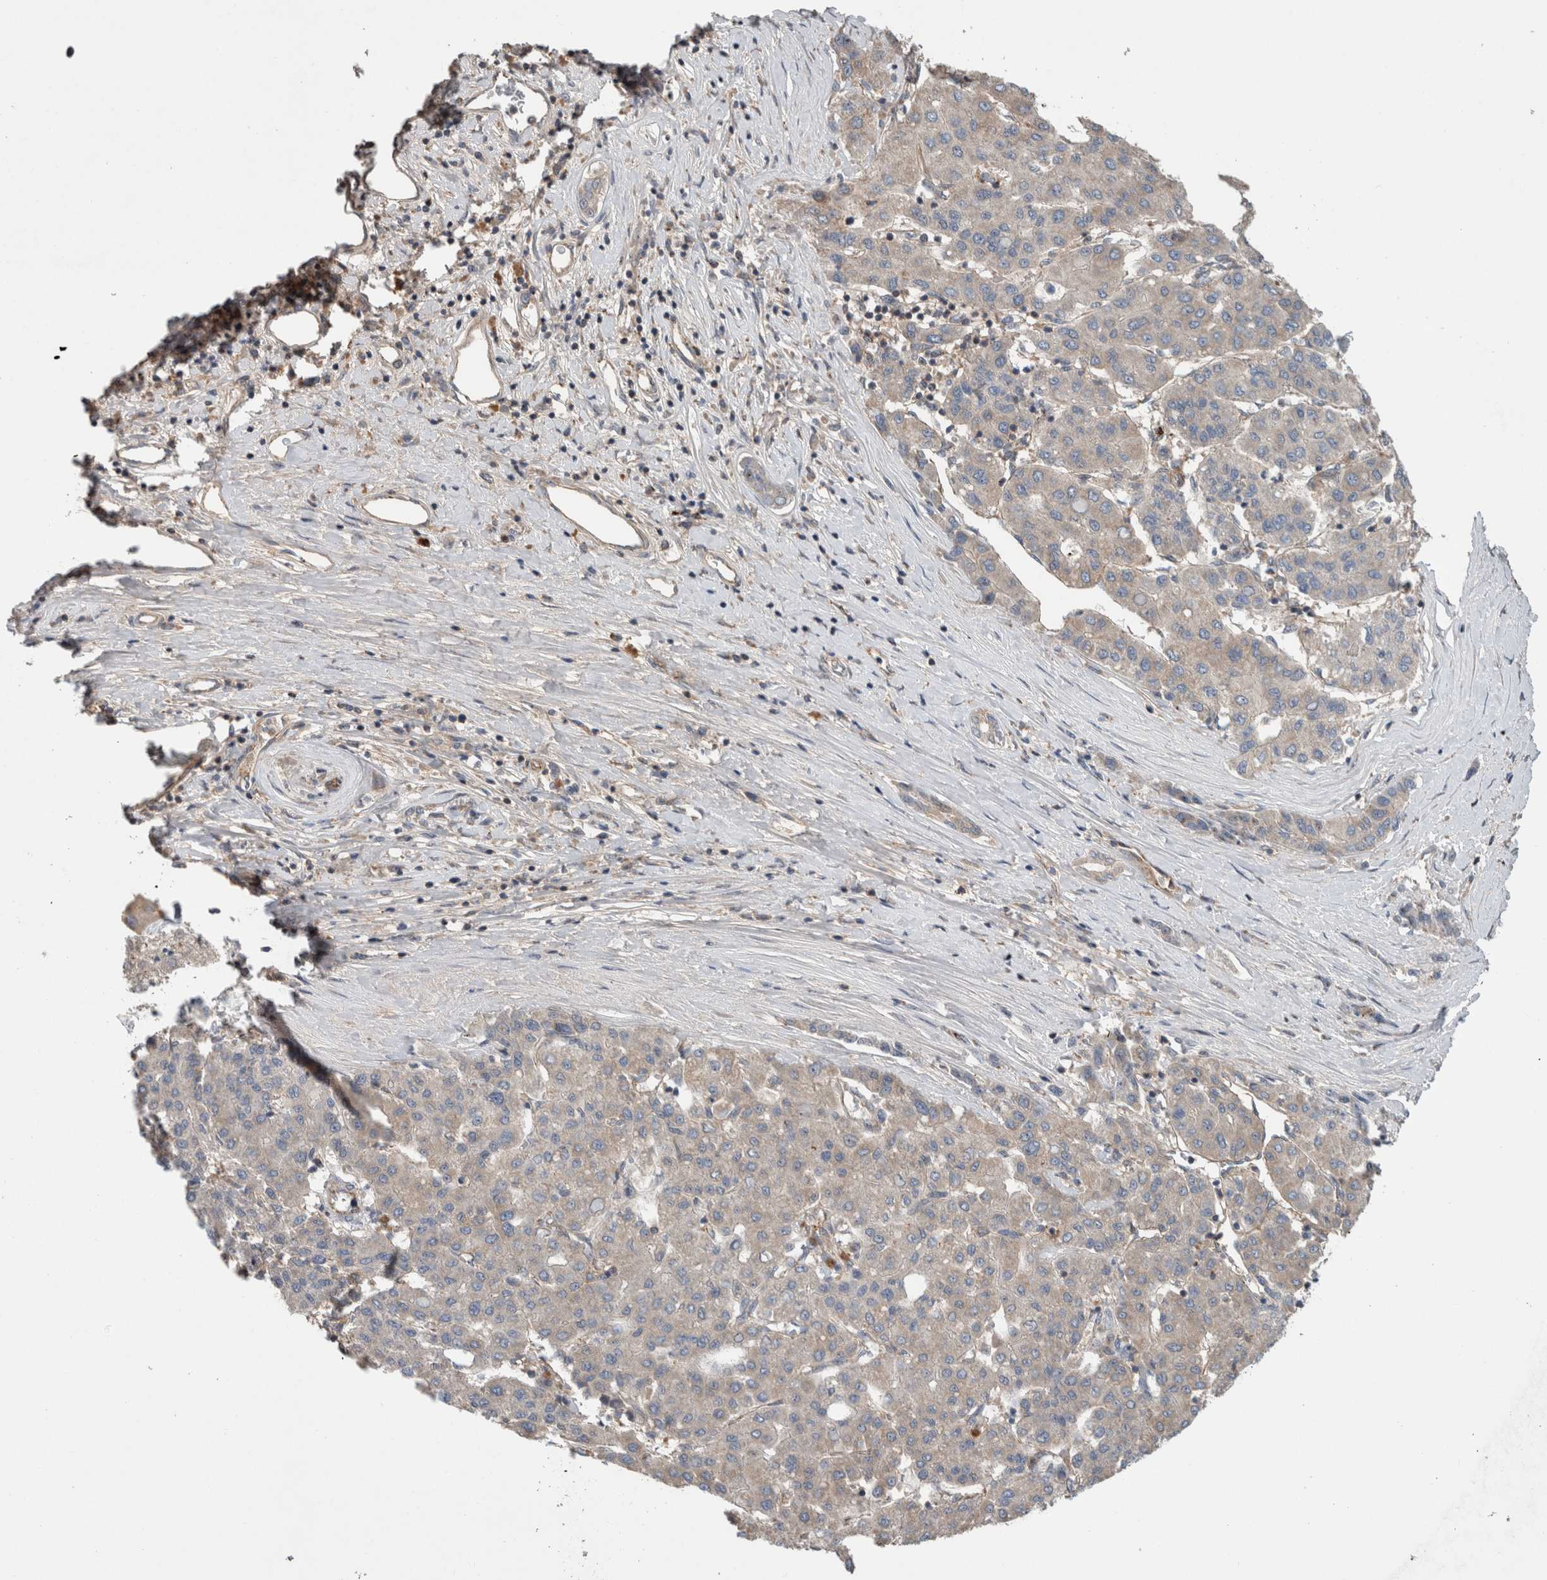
{"staining": {"intensity": "negative", "quantity": "none", "location": "none"}, "tissue": "liver cancer", "cell_type": "Tumor cells", "image_type": "cancer", "snomed": [{"axis": "morphology", "description": "Carcinoma, Hepatocellular, NOS"}, {"axis": "topography", "description": "Liver"}], "caption": "Tumor cells are negative for protein expression in human liver hepatocellular carcinoma.", "gene": "TARBP1", "patient": {"sex": "male", "age": 65}}